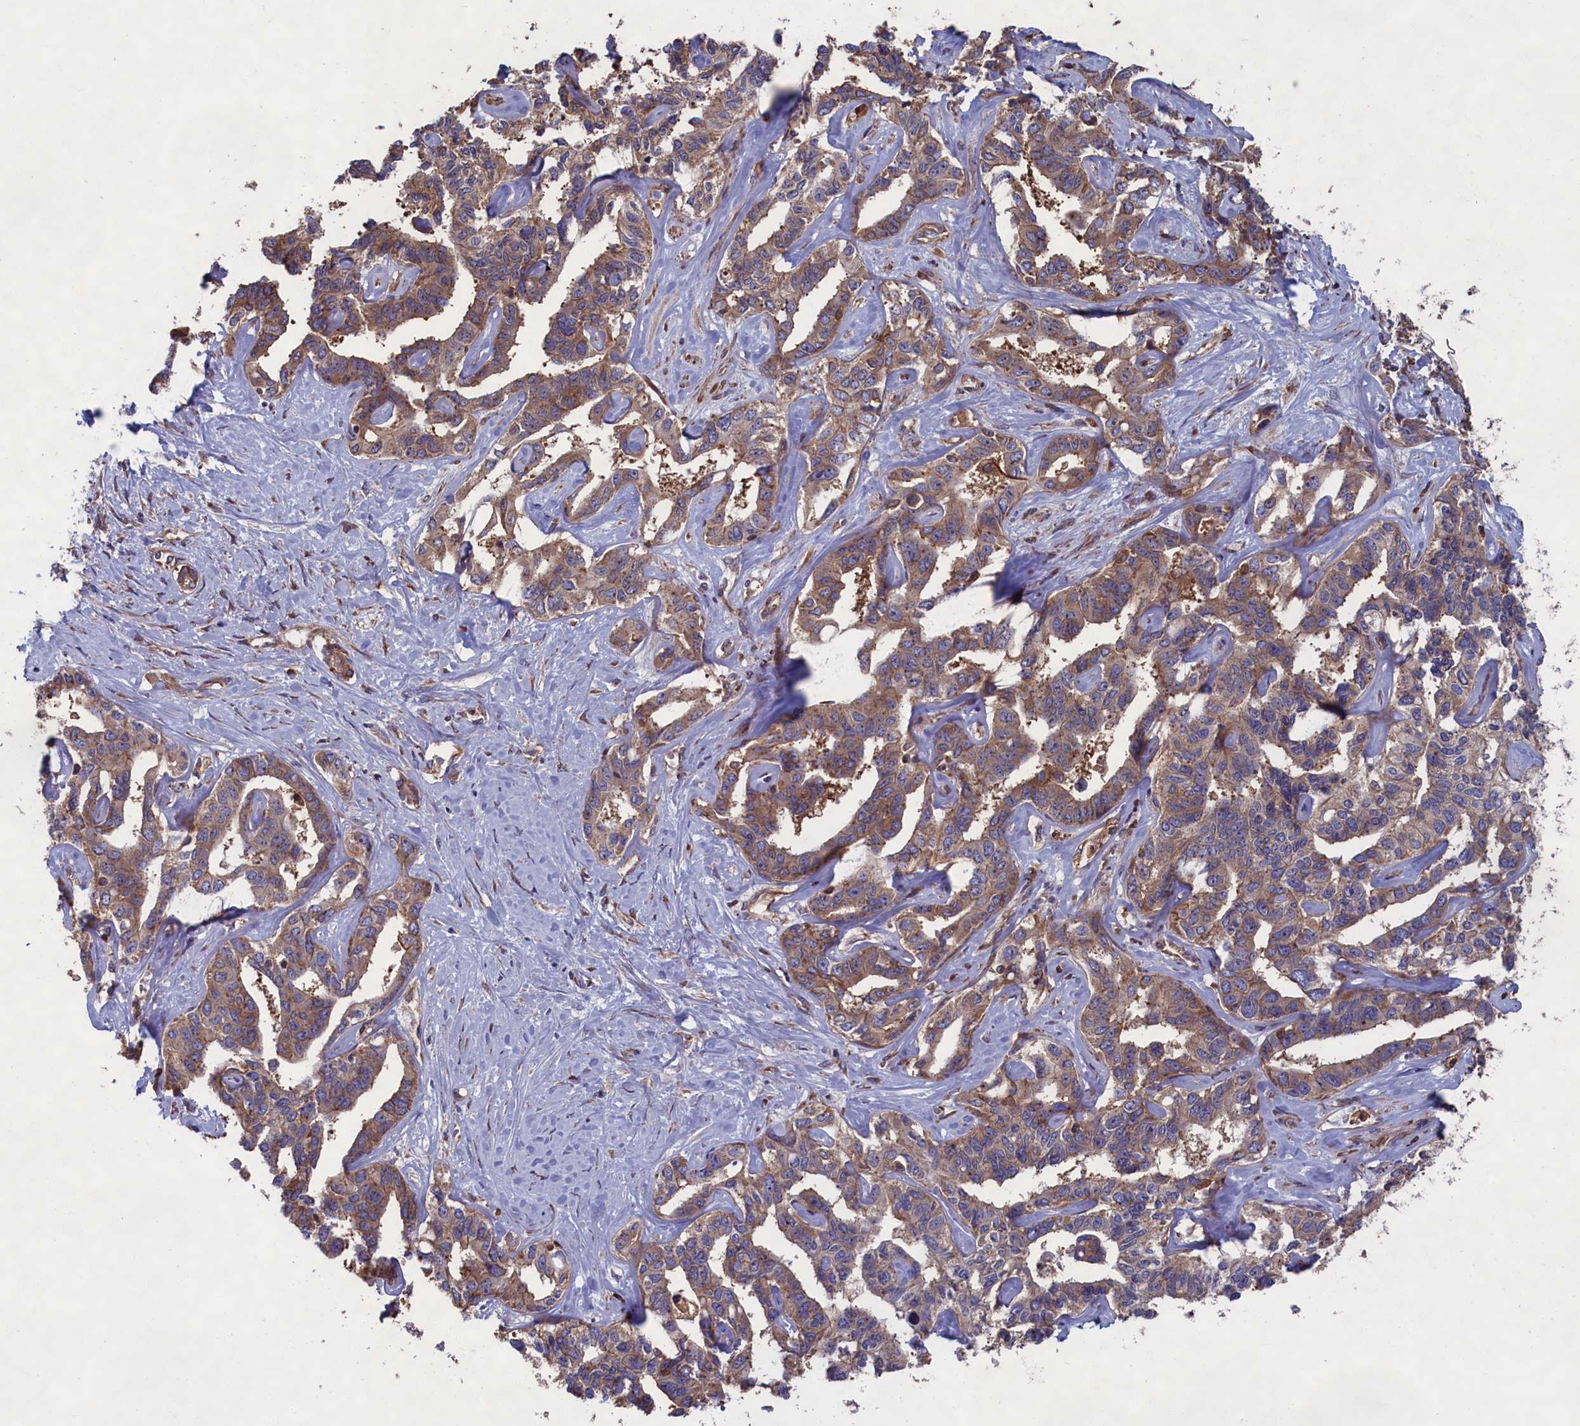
{"staining": {"intensity": "moderate", "quantity": ">75%", "location": "cytoplasmic/membranous"}, "tissue": "liver cancer", "cell_type": "Tumor cells", "image_type": "cancer", "snomed": [{"axis": "morphology", "description": "Cholangiocarcinoma"}, {"axis": "topography", "description": "Liver"}], "caption": "Moderate cytoplasmic/membranous staining for a protein is seen in about >75% of tumor cells of liver cancer (cholangiocarcinoma) using IHC.", "gene": "CCDC124", "patient": {"sex": "male", "age": 59}}